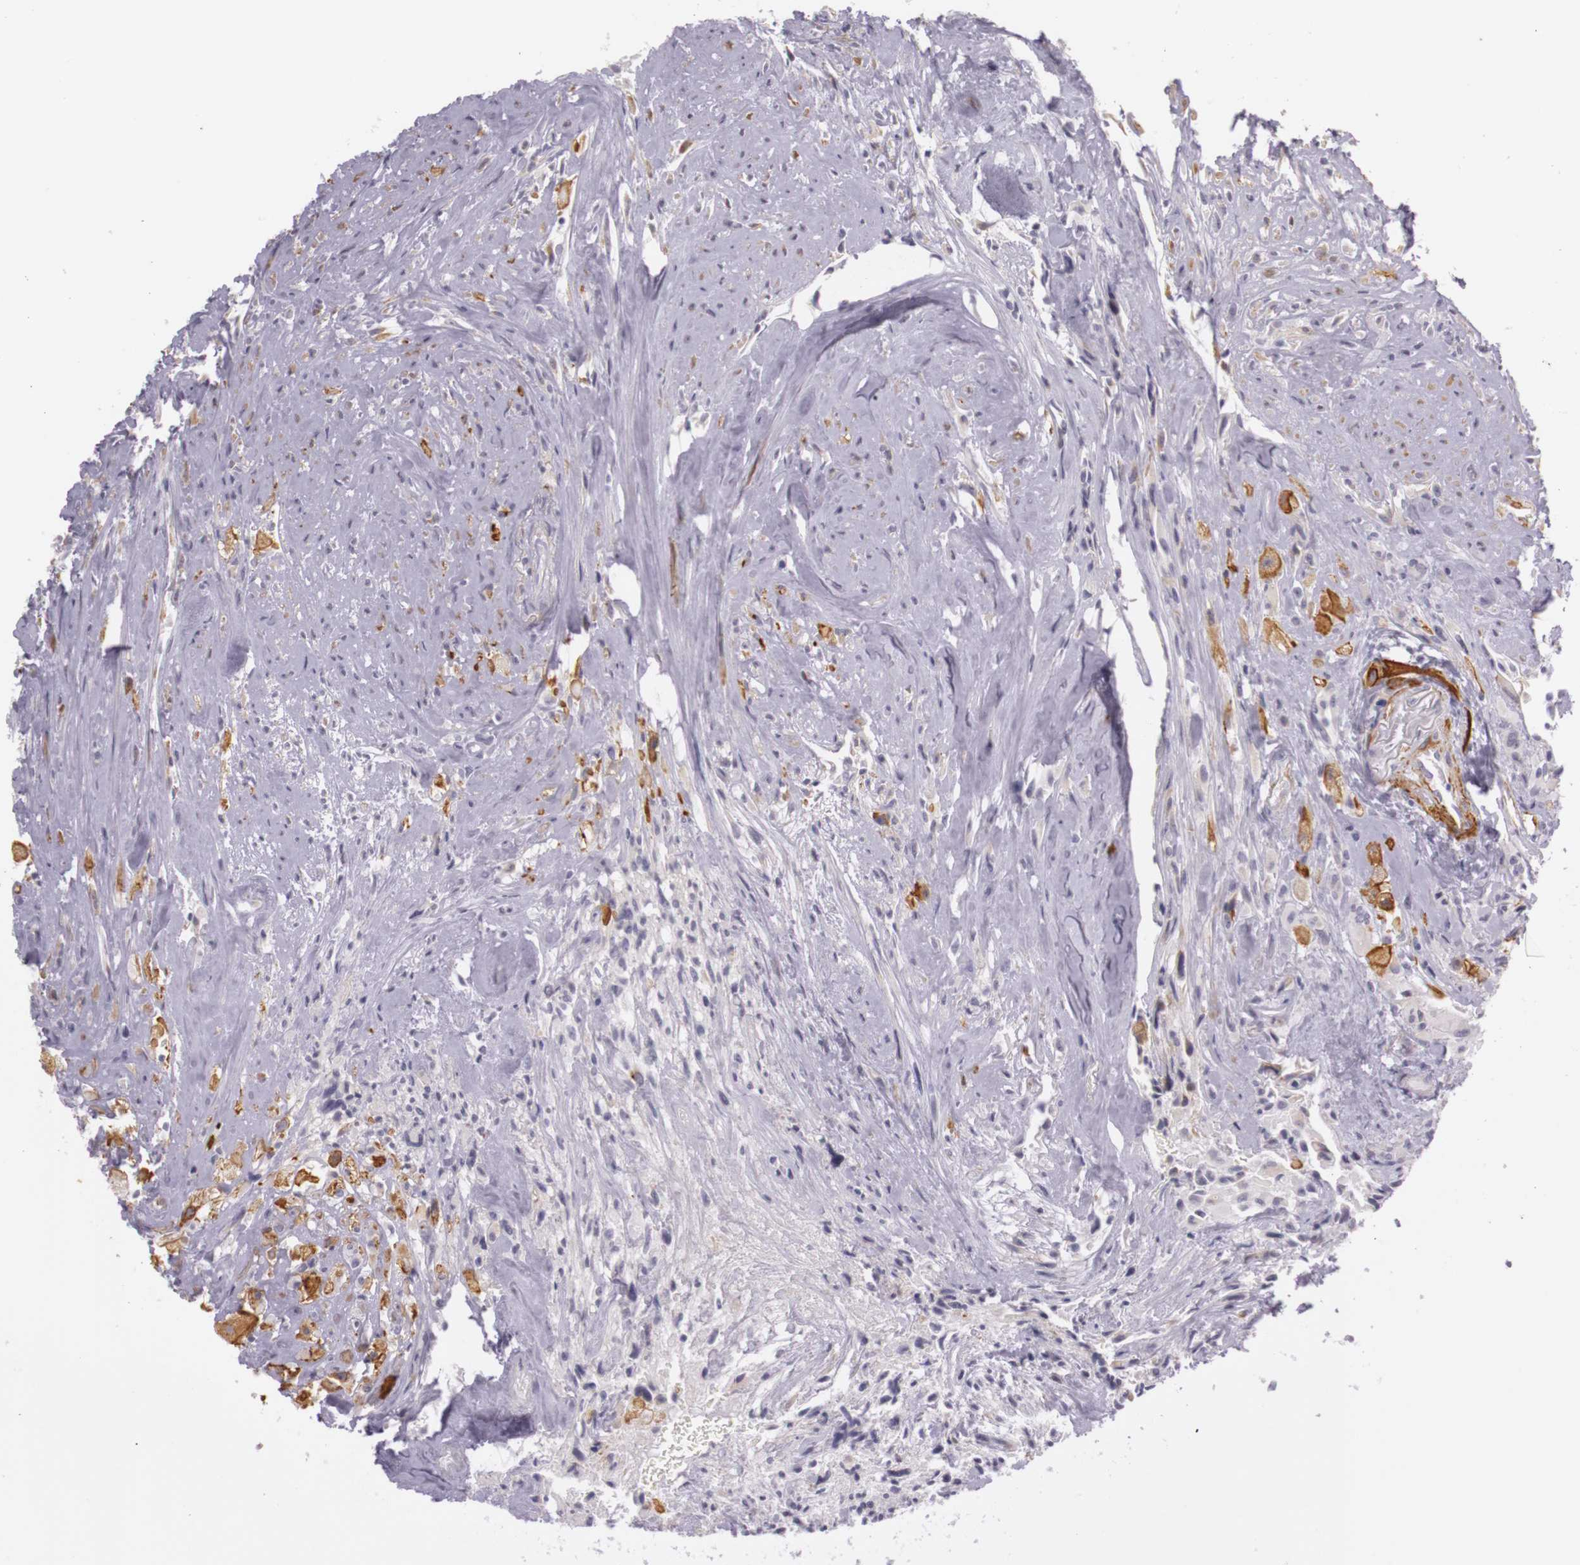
{"staining": {"intensity": "negative", "quantity": "none", "location": "none"}, "tissue": "glioma", "cell_type": "Tumor cells", "image_type": "cancer", "snomed": [{"axis": "morphology", "description": "Glioma, malignant, High grade"}, {"axis": "topography", "description": "Brain"}], "caption": "The immunohistochemistry (IHC) histopathology image has no significant staining in tumor cells of glioma tissue.", "gene": "CNTN2", "patient": {"sex": "male", "age": 48}}